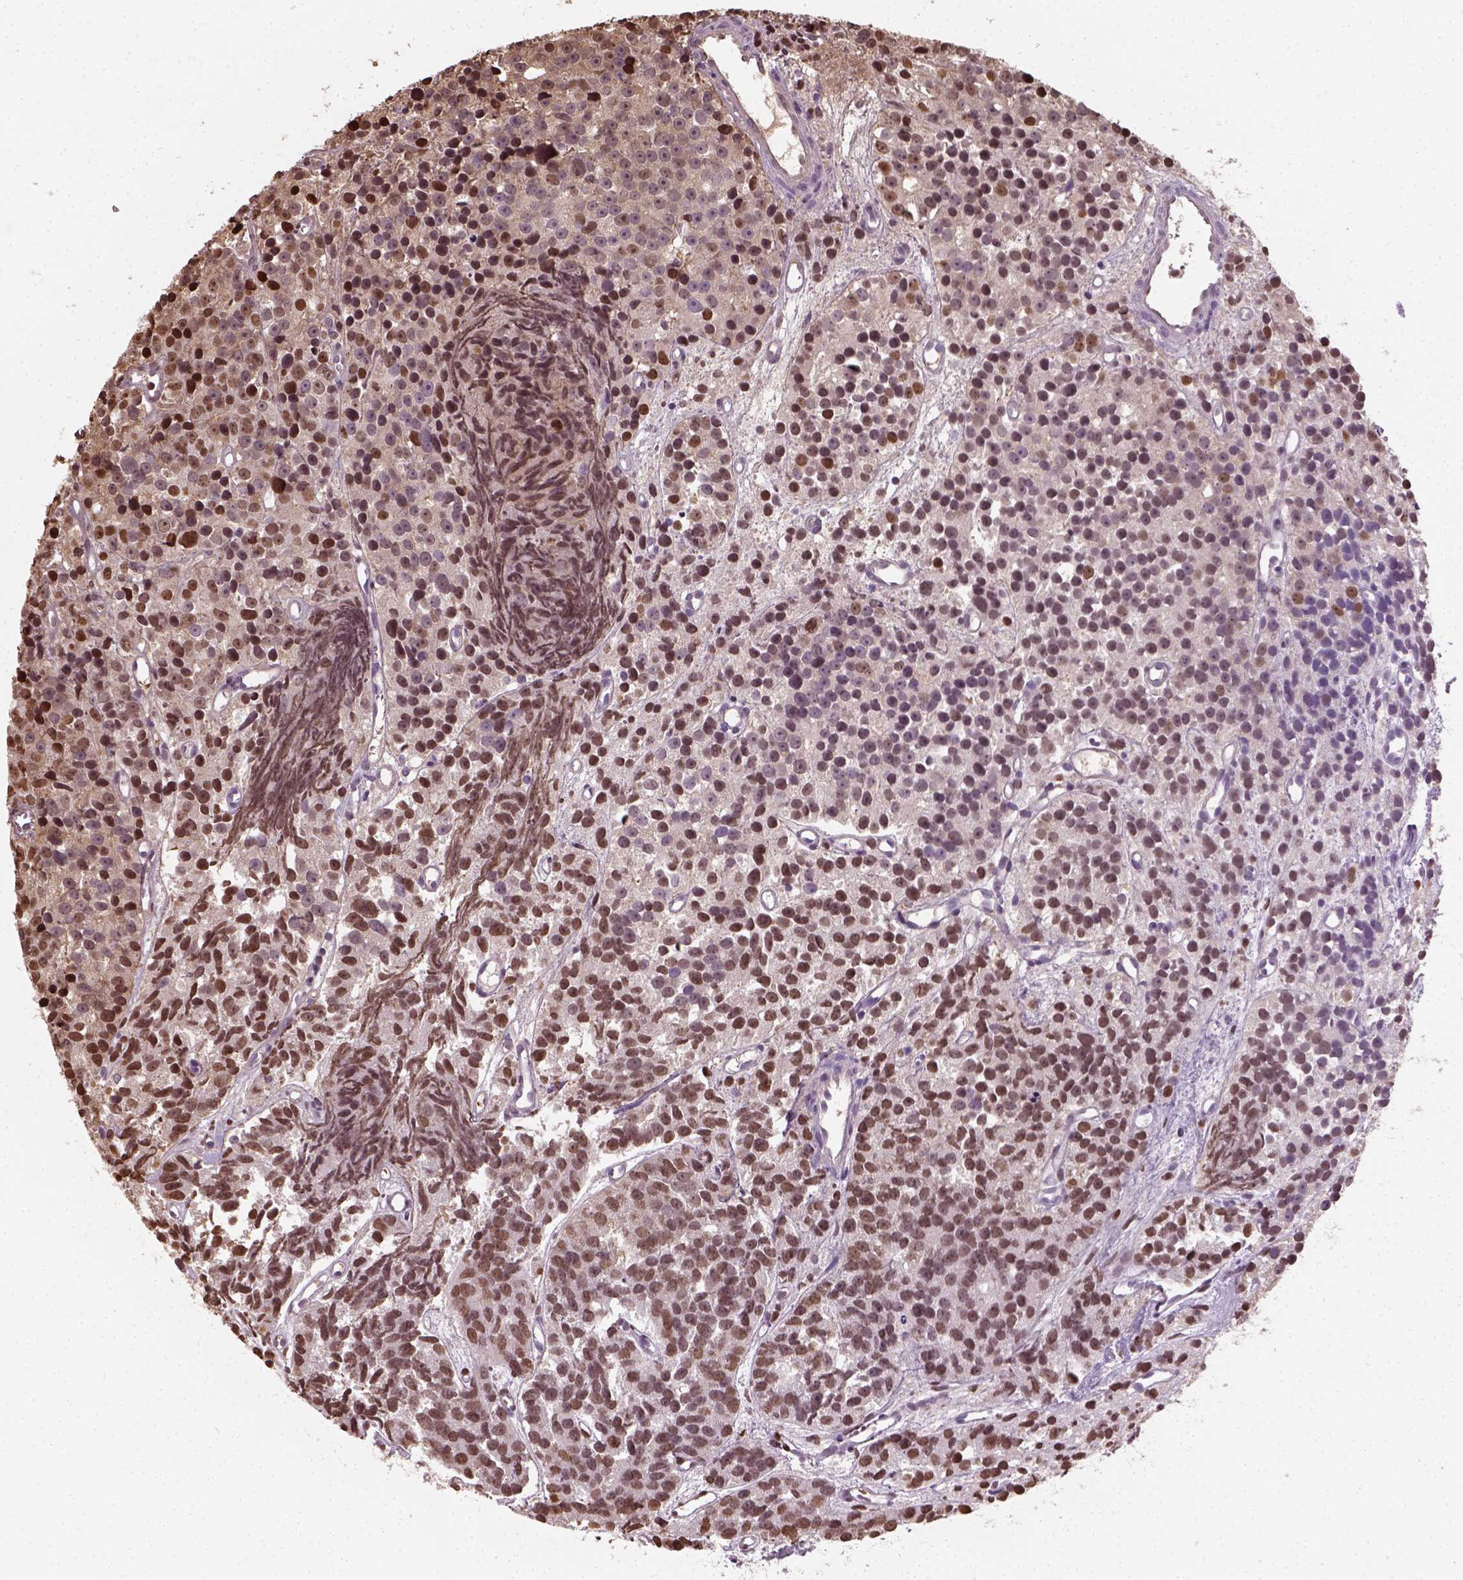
{"staining": {"intensity": "moderate", "quantity": ">75%", "location": "nuclear"}, "tissue": "prostate cancer", "cell_type": "Tumor cells", "image_type": "cancer", "snomed": [{"axis": "morphology", "description": "Adenocarcinoma, High grade"}, {"axis": "topography", "description": "Prostate"}], "caption": "Prostate cancer stained with IHC exhibits moderate nuclear expression in about >75% of tumor cells.", "gene": "C1orf112", "patient": {"sex": "male", "age": 77}}